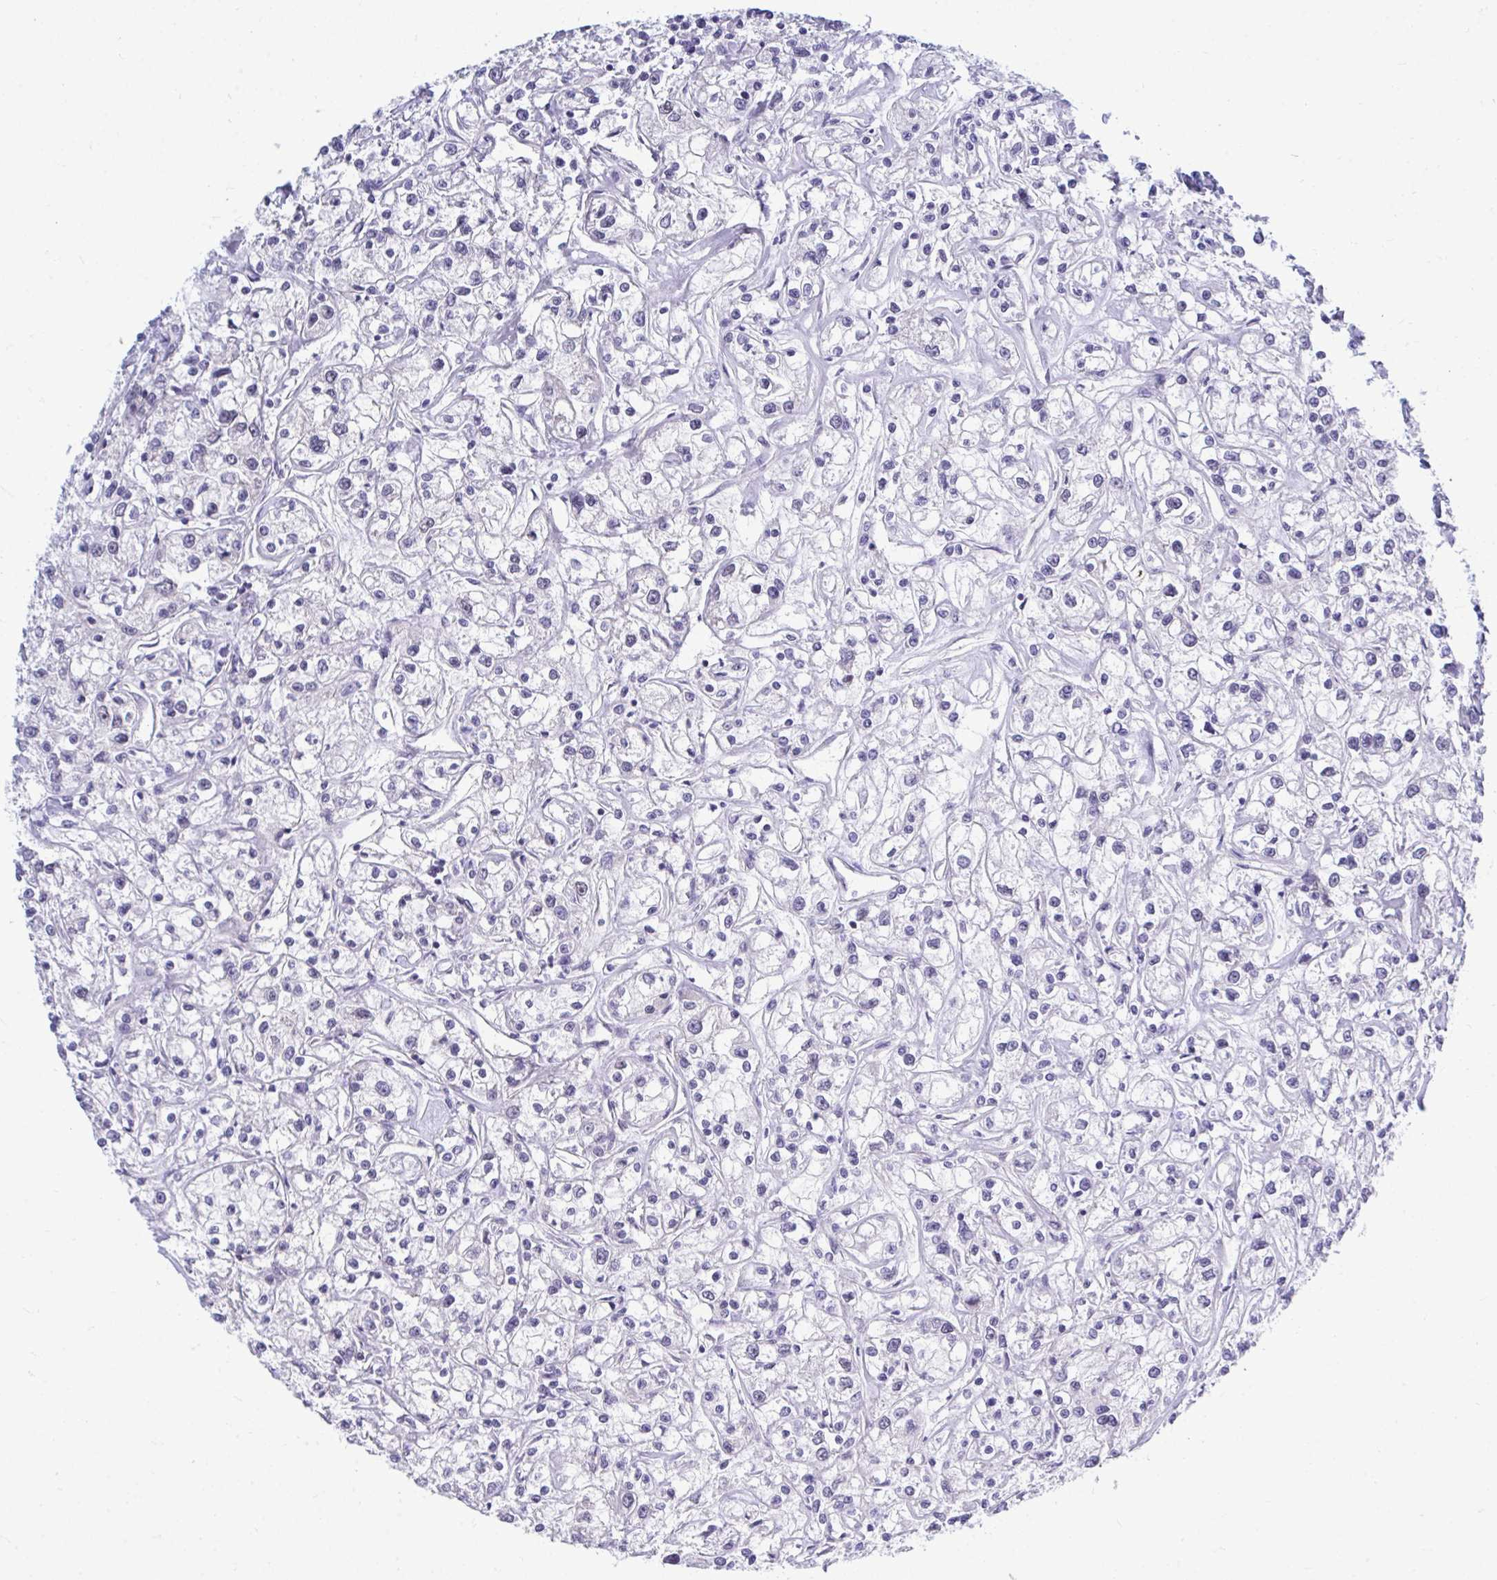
{"staining": {"intensity": "negative", "quantity": "none", "location": "none"}, "tissue": "renal cancer", "cell_type": "Tumor cells", "image_type": "cancer", "snomed": [{"axis": "morphology", "description": "Adenocarcinoma, NOS"}, {"axis": "topography", "description": "Kidney"}], "caption": "Immunohistochemical staining of renal cancer (adenocarcinoma) exhibits no significant expression in tumor cells.", "gene": "SELENON", "patient": {"sex": "female", "age": 59}}